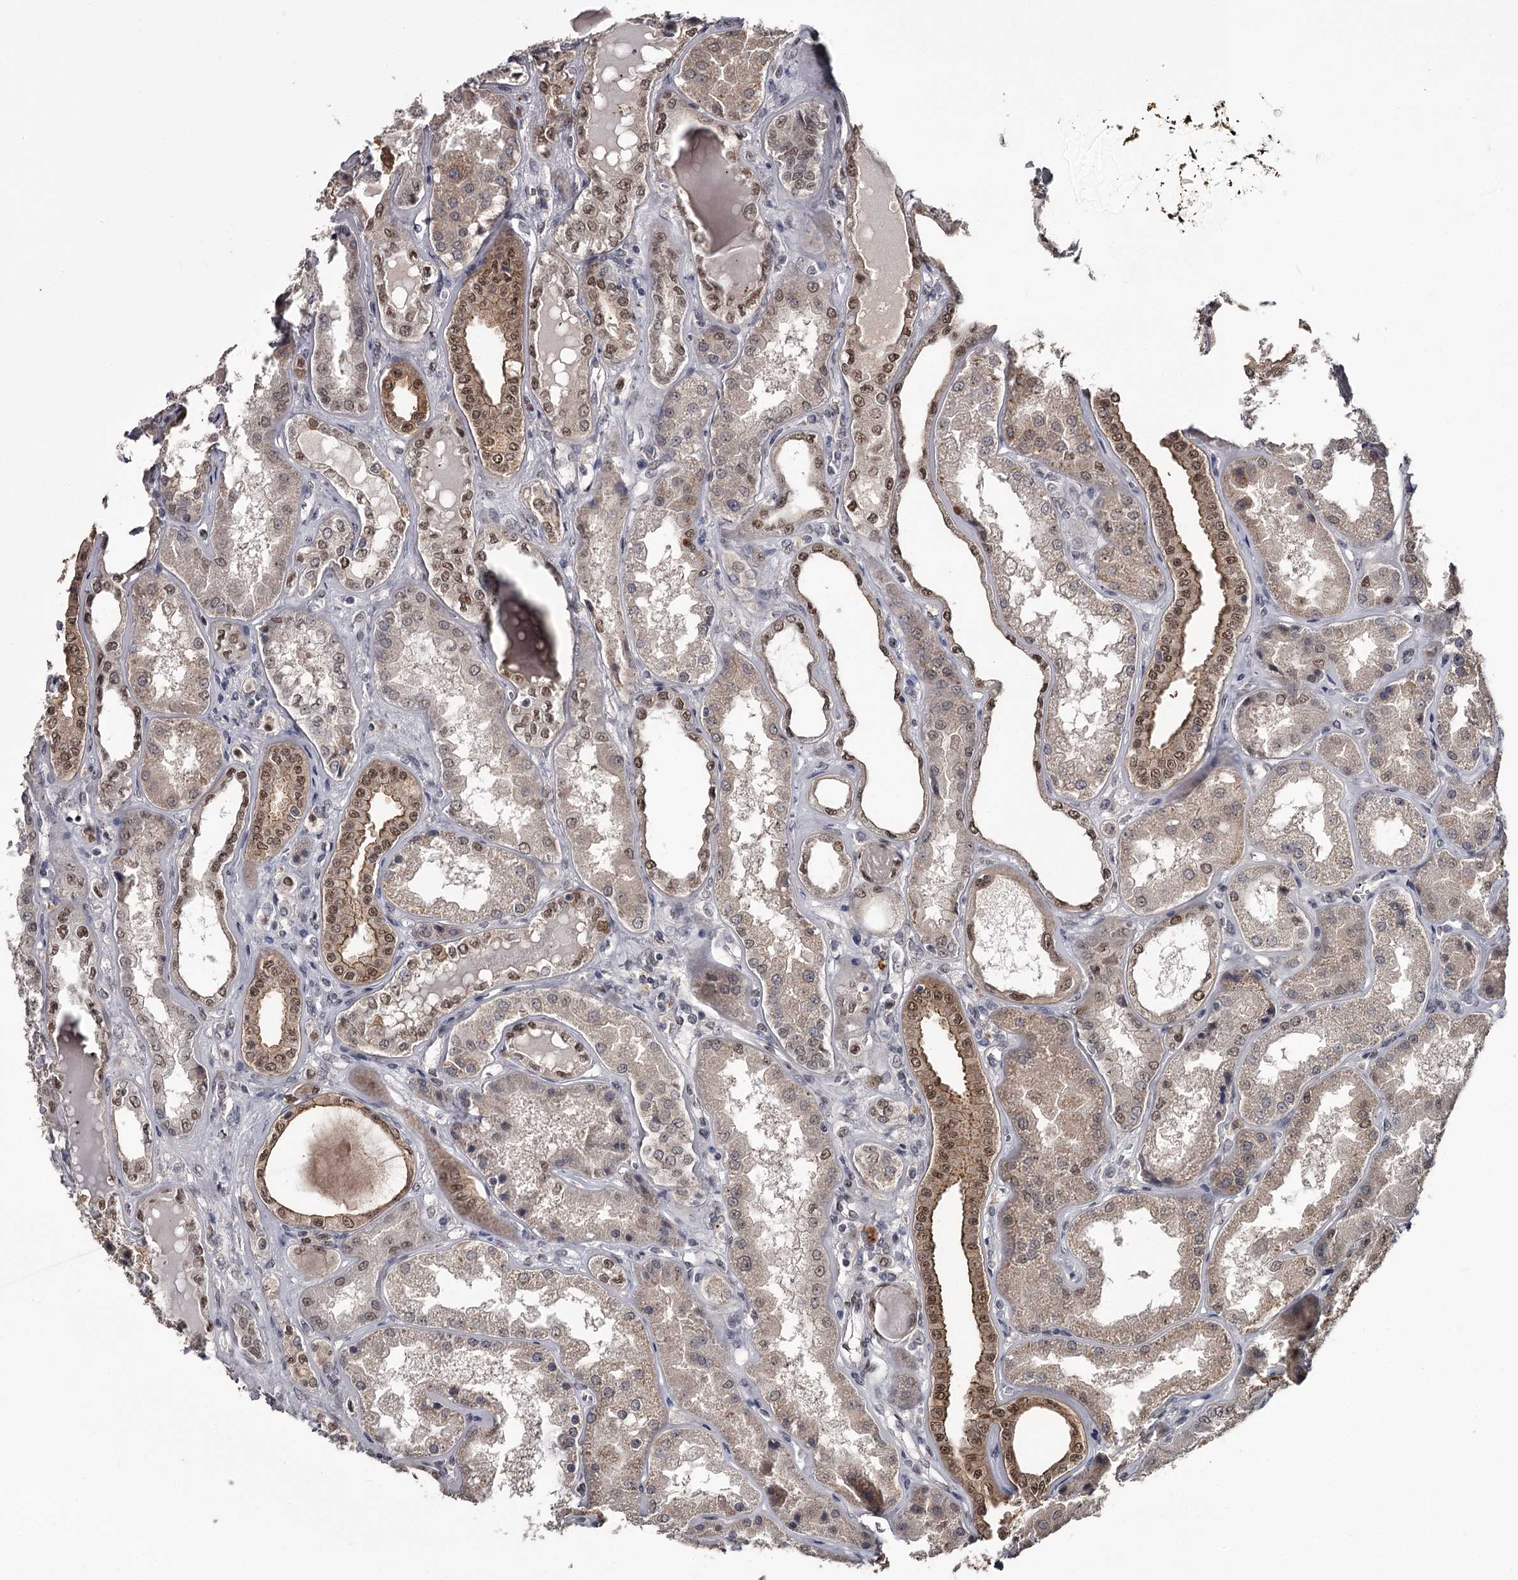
{"staining": {"intensity": "moderate", "quantity": "<25%", "location": "nuclear"}, "tissue": "kidney", "cell_type": "Cells in glomeruli", "image_type": "normal", "snomed": [{"axis": "morphology", "description": "Normal tissue, NOS"}, {"axis": "topography", "description": "Kidney"}], "caption": "Kidney was stained to show a protein in brown. There is low levels of moderate nuclear staining in about <25% of cells in glomeruli.", "gene": "PRPF40B", "patient": {"sex": "female", "age": 56}}